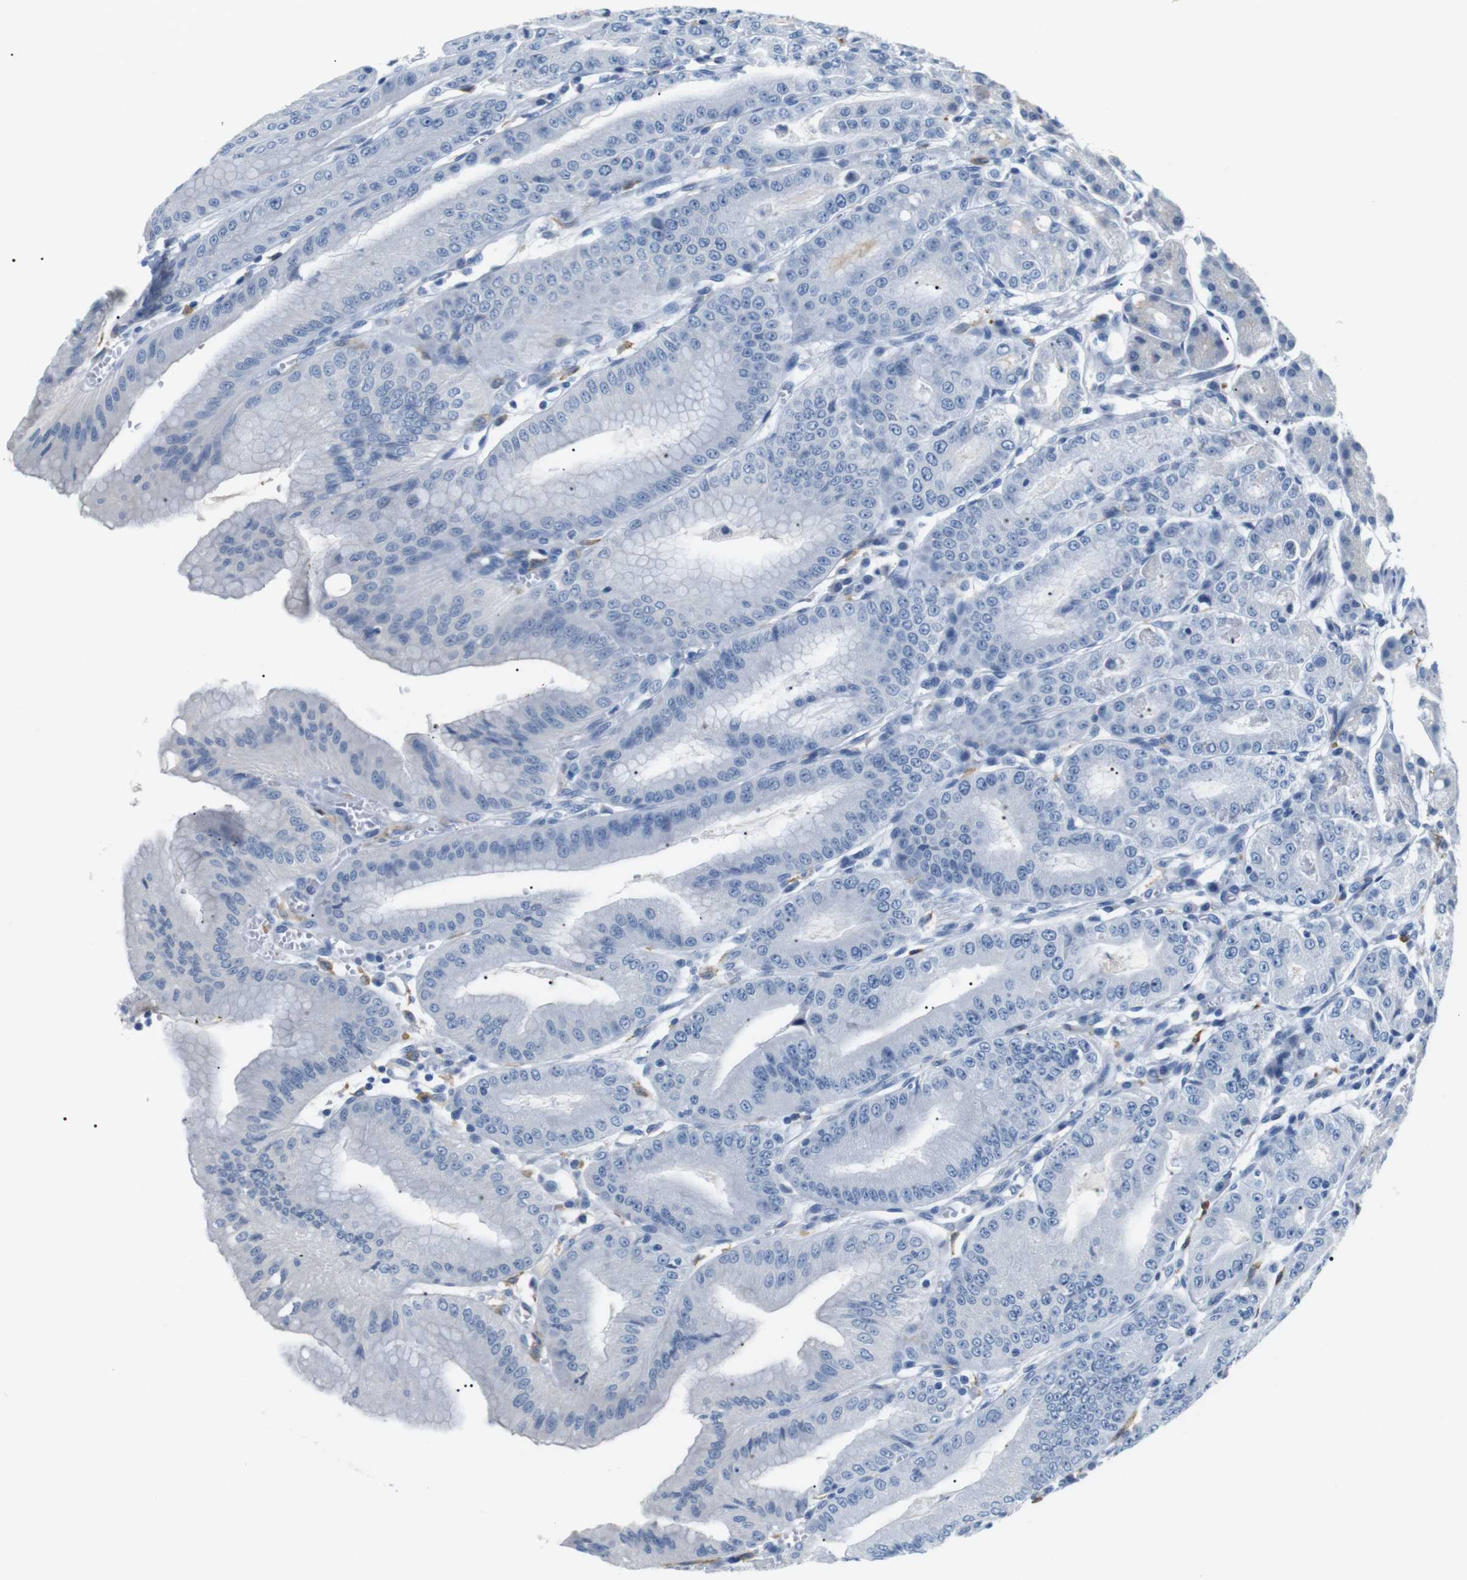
{"staining": {"intensity": "negative", "quantity": "none", "location": "none"}, "tissue": "stomach", "cell_type": "Glandular cells", "image_type": "normal", "snomed": [{"axis": "morphology", "description": "Normal tissue, NOS"}, {"axis": "topography", "description": "Stomach, lower"}], "caption": "Glandular cells are negative for protein expression in normal human stomach. (DAB (3,3'-diaminobenzidine) immunohistochemistry (IHC) with hematoxylin counter stain).", "gene": "FCGRT", "patient": {"sex": "male", "age": 71}}